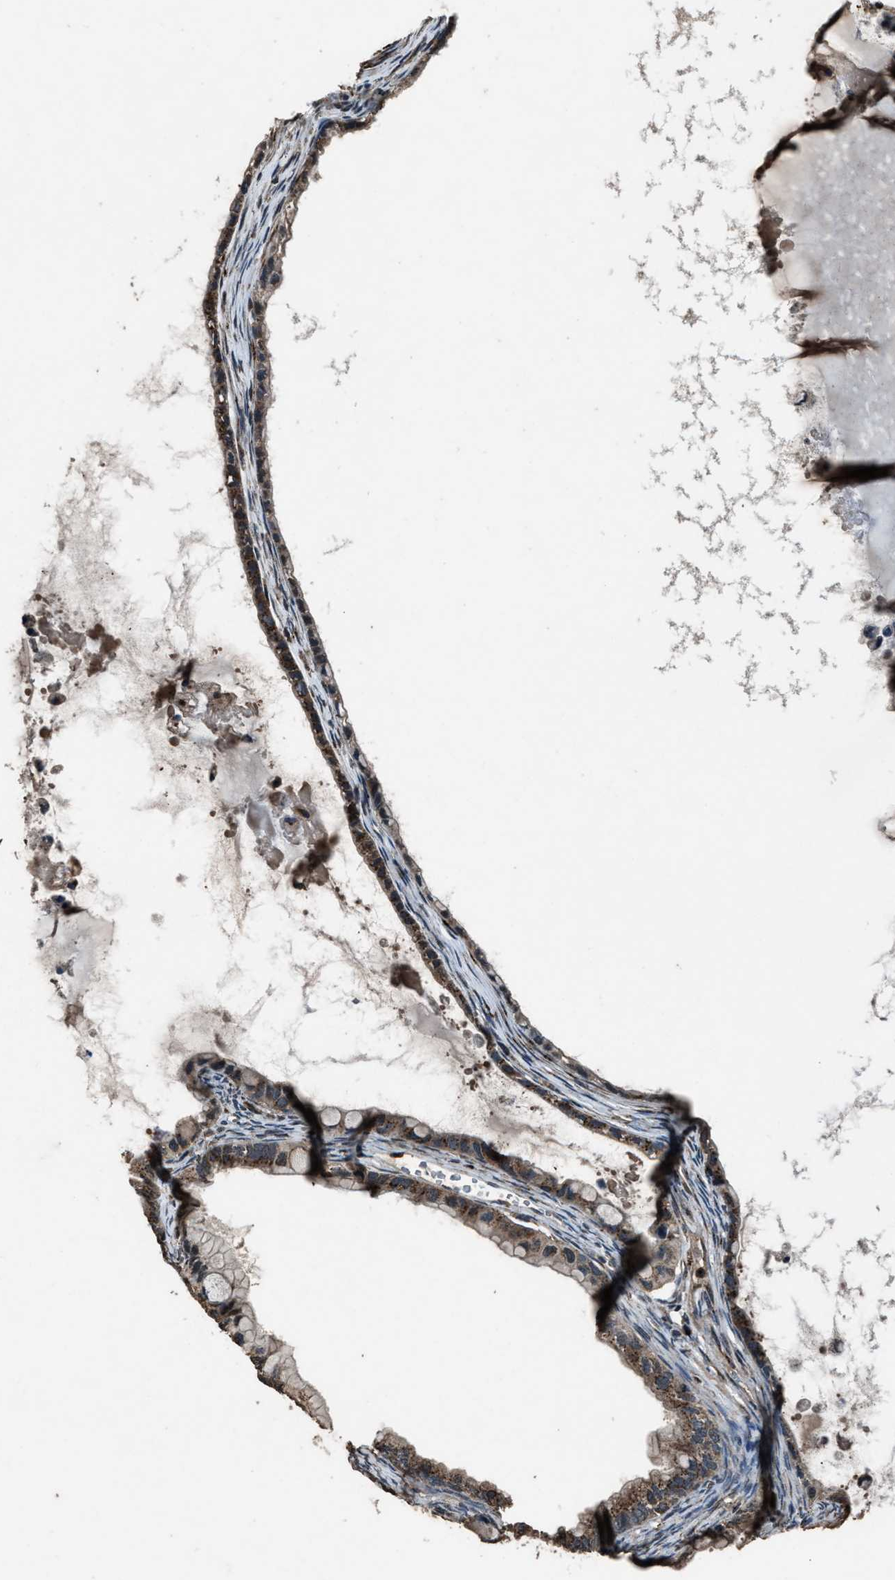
{"staining": {"intensity": "strong", "quantity": "25%-75%", "location": "cytoplasmic/membranous"}, "tissue": "ovarian cancer", "cell_type": "Tumor cells", "image_type": "cancer", "snomed": [{"axis": "morphology", "description": "Cystadenocarcinoma, mucinous, NOS"}, {"axis": "topography", "description": "Ovary"}], "caption": "Ovarian mucinous cystadenocarcinoma stained for a protein (brown) demonstrates strong cytoplasmic/membranous positive positivity in about 25%-75% of tumor cells.", "gene": "SLC38A10", "patient": {"sex": "female", "age": 80}}